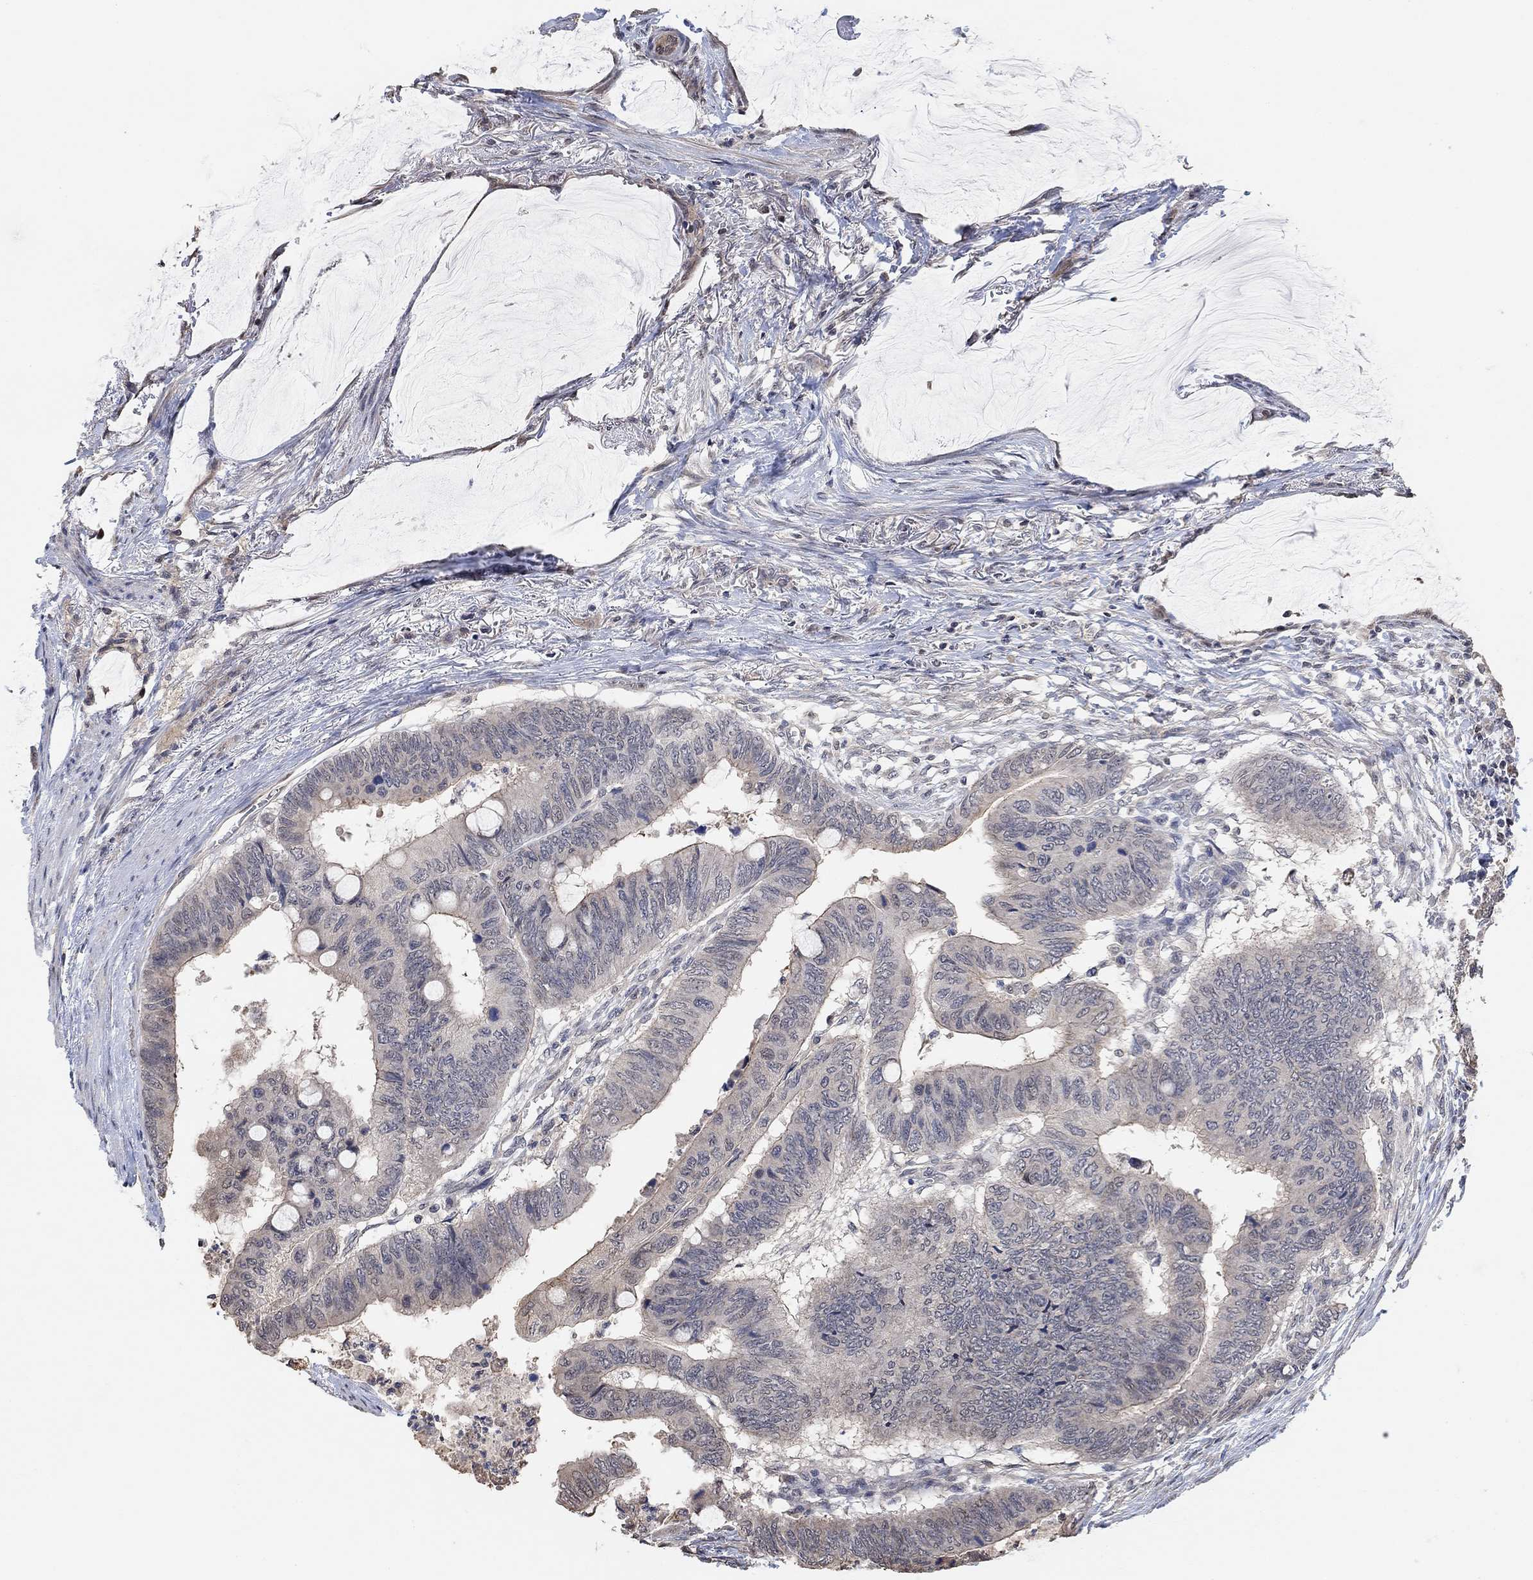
{"staining": {"intensity": "negative", "quantity": "none", "location": "none"}, "tissue": "colorectal cancer", "cell_type": "Tumor cells", "image_type": "cancer", "snomed": [{"axis": "morphology", "description": "Normal tissue, NOS"}, {"axis": "morphology", "description": "Adenocarcinoma, NOS"}, {"axis": "topography", "description": "Rectum"}, {"axis": "topography", "description": "Peripheral nerve tissue"}], "caption": "Immunohistochemistry (IHC) photomicrograph of neoplastic tissue: adenocarcinoma (colorectal) stained with DAB (3,3'-diaminobenzidine) demonstrates no significant protein positivity in tumor cells.", "gene": "UNC5B", "patient": {"sex": "male", "age": 92}}